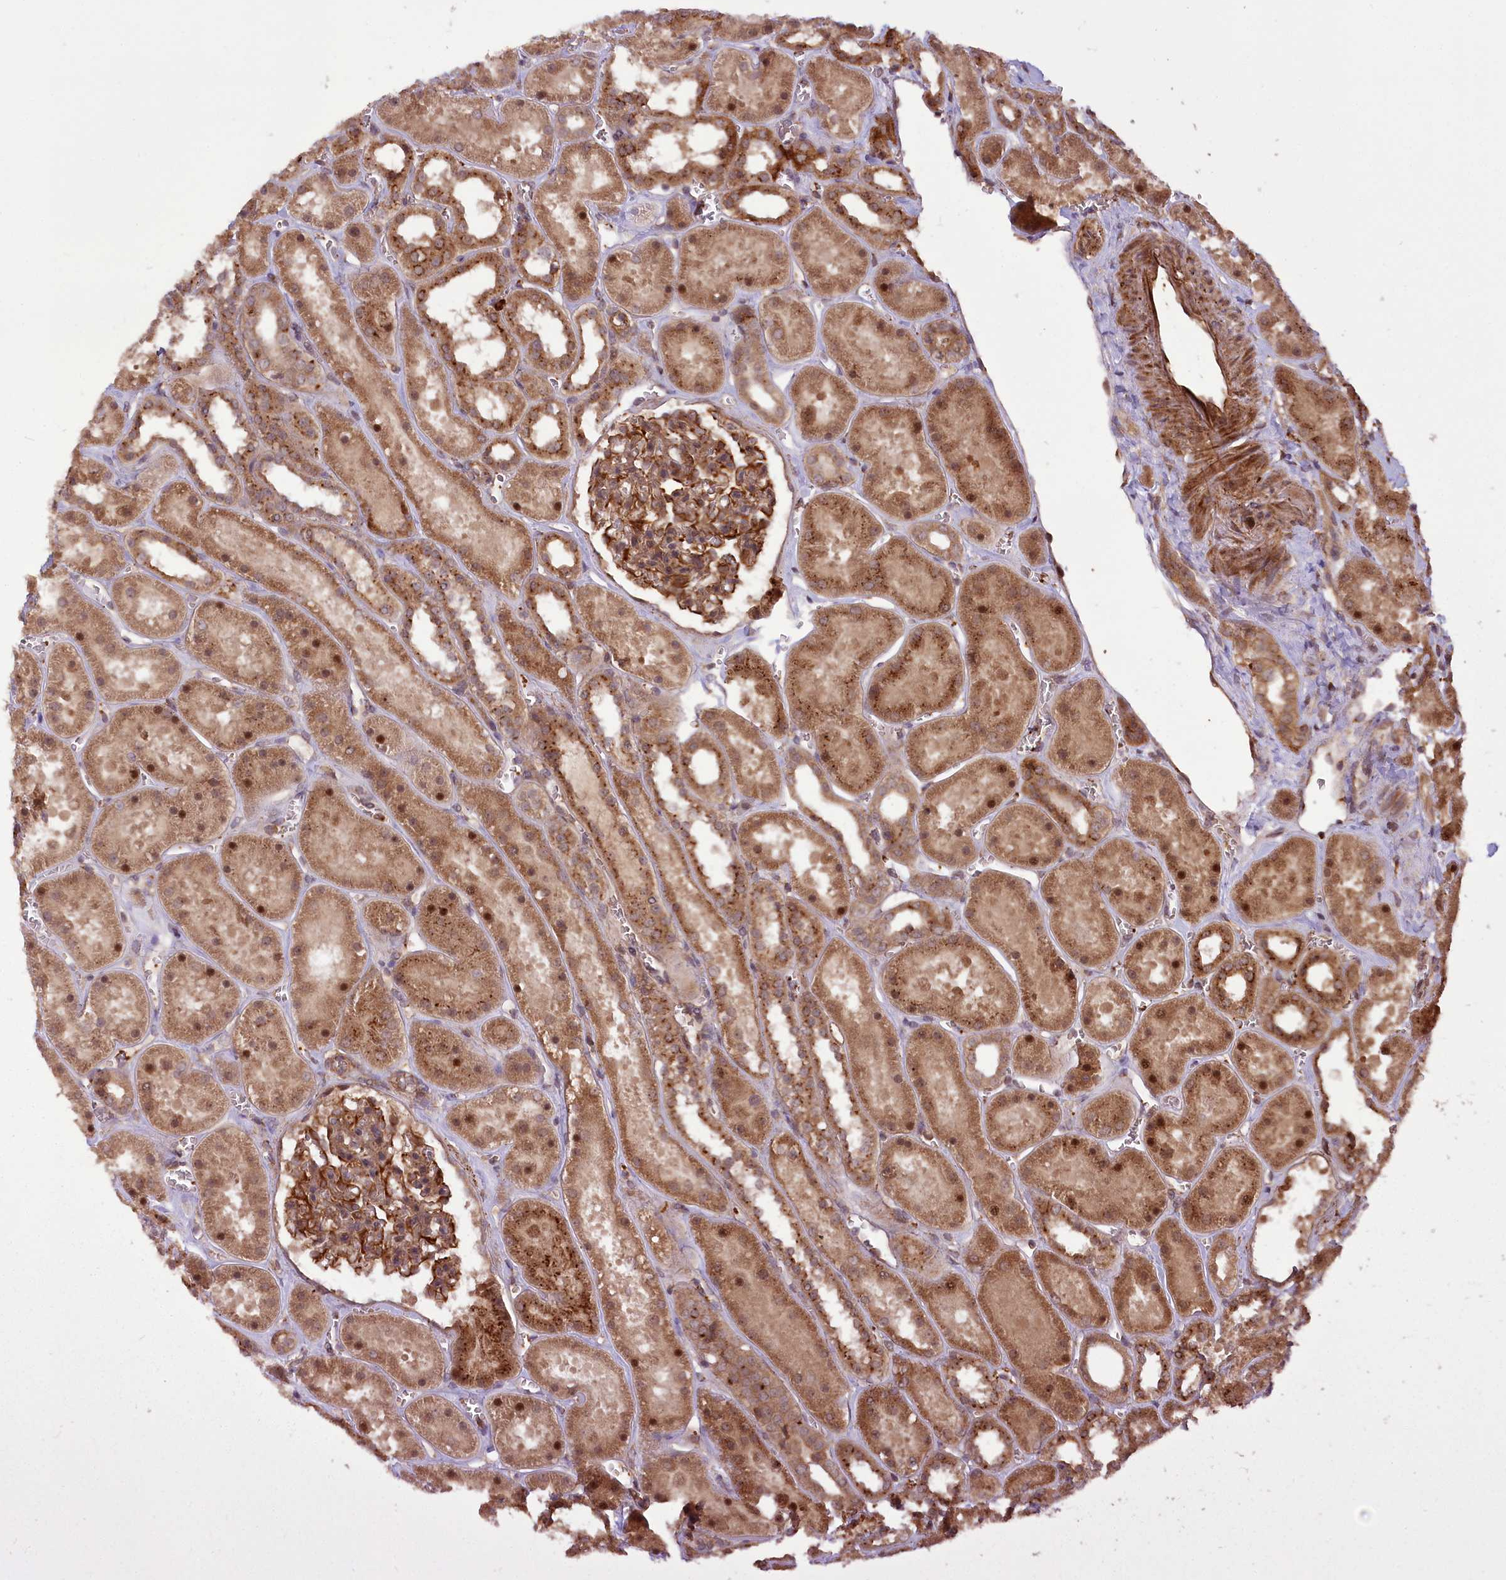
{"staining": {"intensity": "strong", "quantity": ">75%", "location": "cytoplasmic/membranous"}, "tissue": "kidney", "cell_type": "Cells in glomeruli", "image_type": "normal", "snomed": [{"axis": "morphology", "description": "Normal tissue, NOS"}, {"axis": "topography", "description": "Kidney"}], "caption": "Kidney stained with DAB IHC demonstrates high levels of strong cytoplasmic/membranous staining in about >75% of cells in glomeruli.", "gene": "CARD19", "patient": {"sex": "female", "age": 41}}